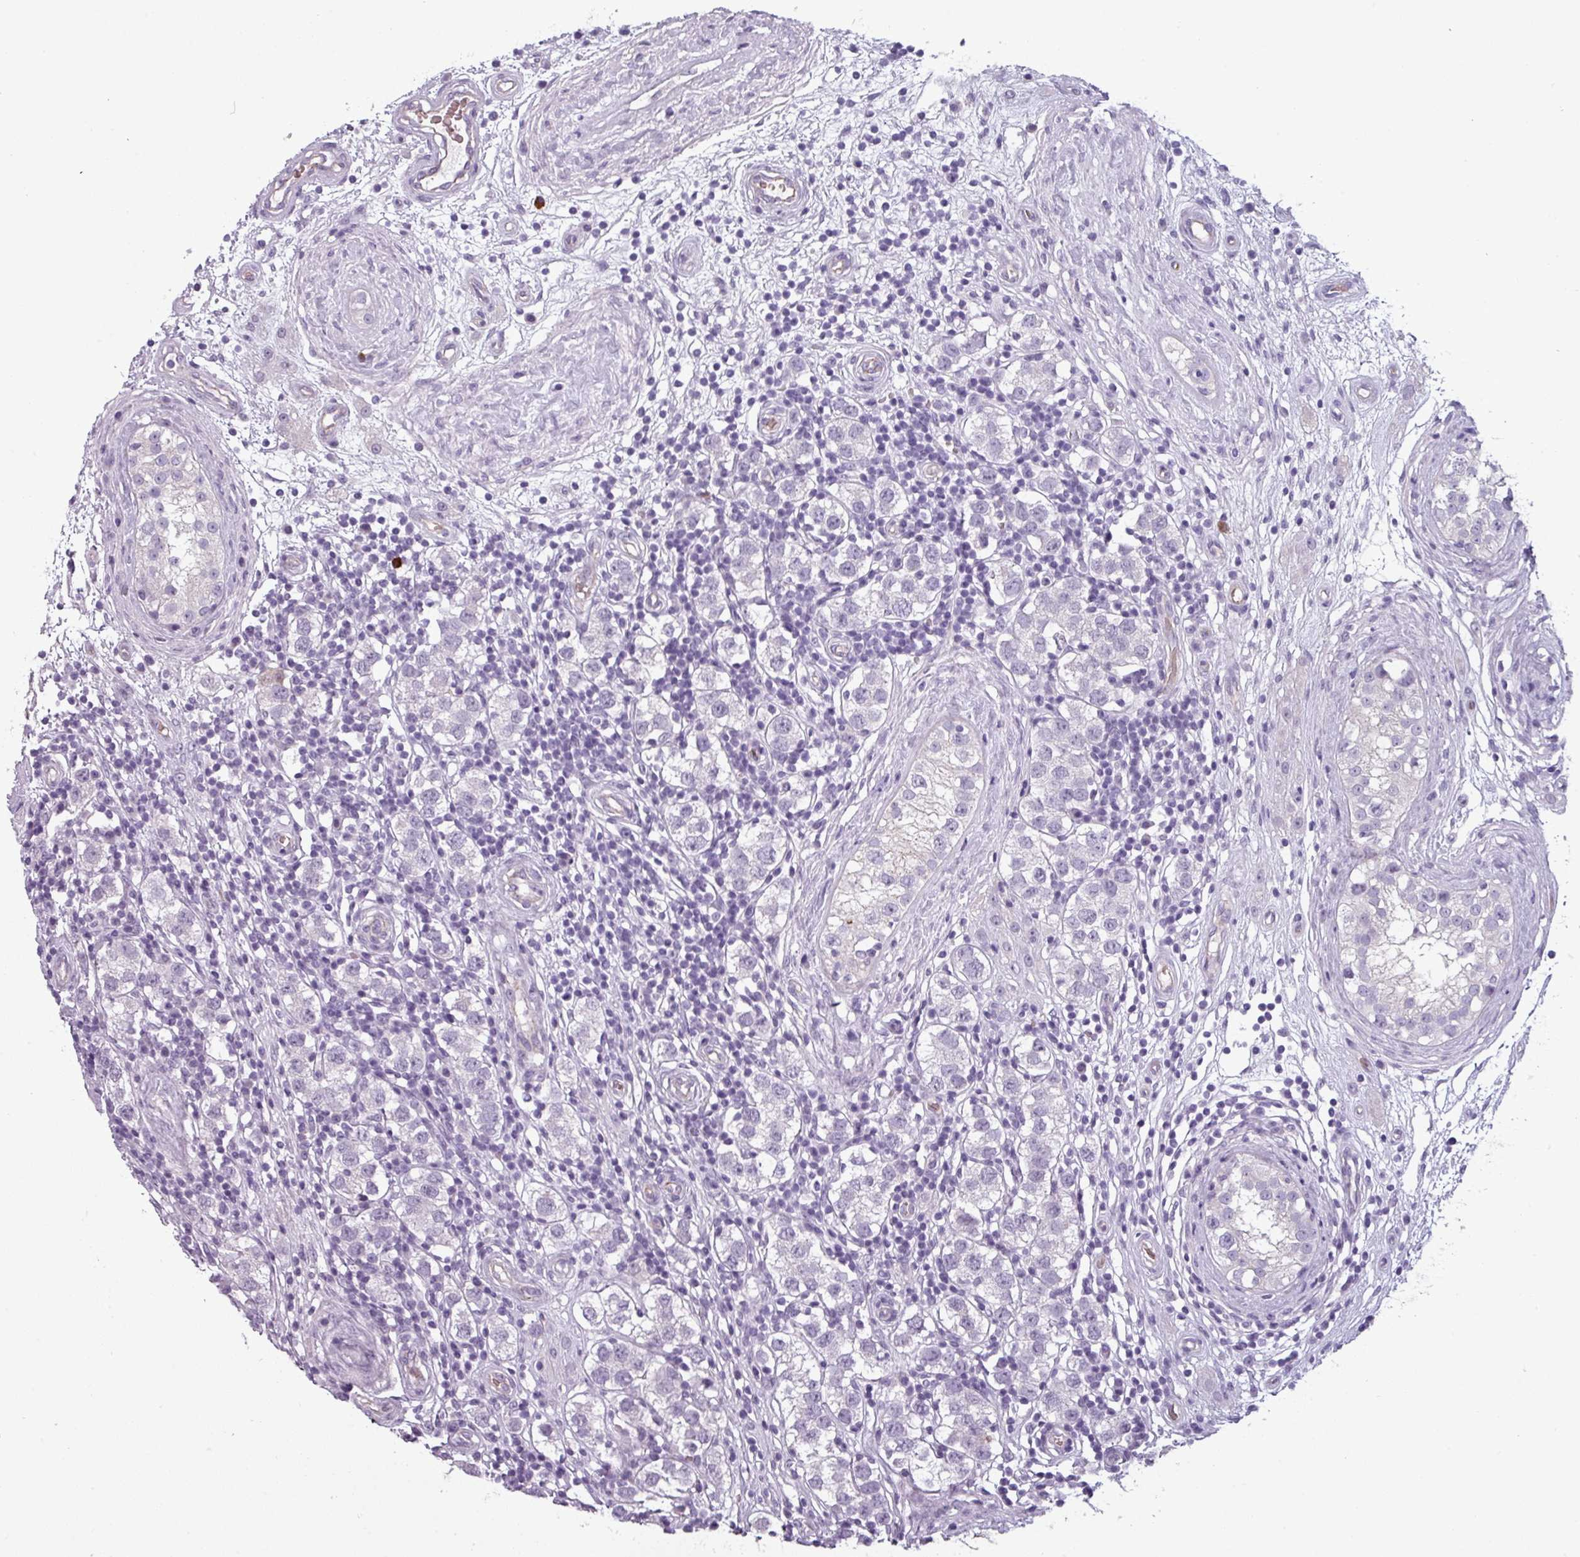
{"staining": {"intensity": "negative", "quantity": "none", "location": "none"}, "tissue": "testis cancer", "cell_type": "Tumor cells", "image_type": "cancer", "snomed": [{"axis": "morphology", "description": "Seminoma, NOS"}, {"axis": "topography", "description": "Testis"}], "caption": "Immunohistochemistry (IHC) histopathology image of testis seminoma stained for a protein (brown), which displays no staining in tumor cells.", "gene": "AREL1", "patient": {"sex": "male", "age": 34}}